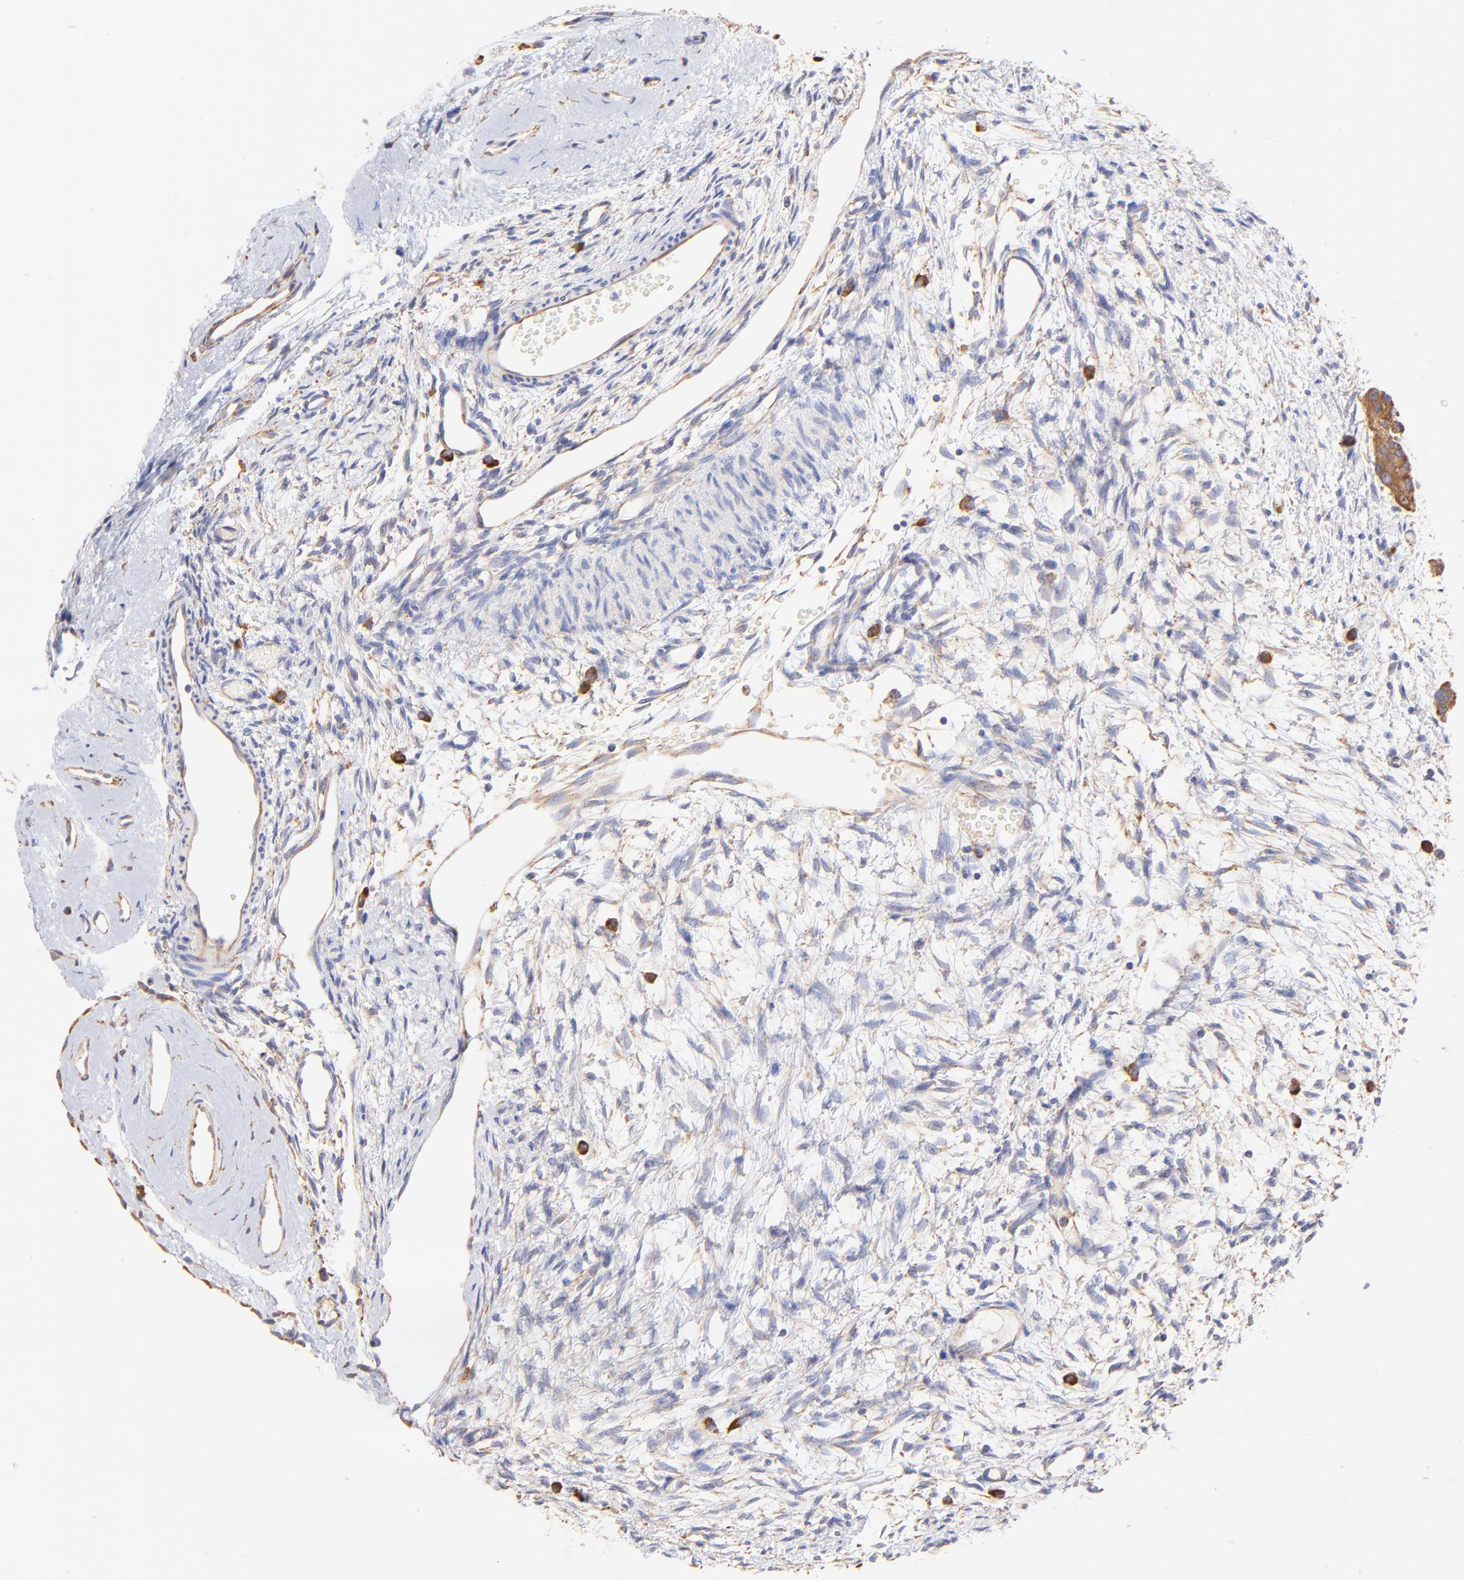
{"staining": {"intensity": "negative", "quantity": "none", "location": "none"}, "tissue": "ovary", "cell_type": "Follicle cells", "image_type": "normal", "snomed": [{"axis": "morphology", "description": "Normal tissue, NOS"}, {"axis": "topography", "description": "Ovary"}], "caption": "Ovary stained for a protein using IHC reveals no positivity follicle cells.", "gene": "RPL30", "patient": {"sex": "female", "age": 35}}